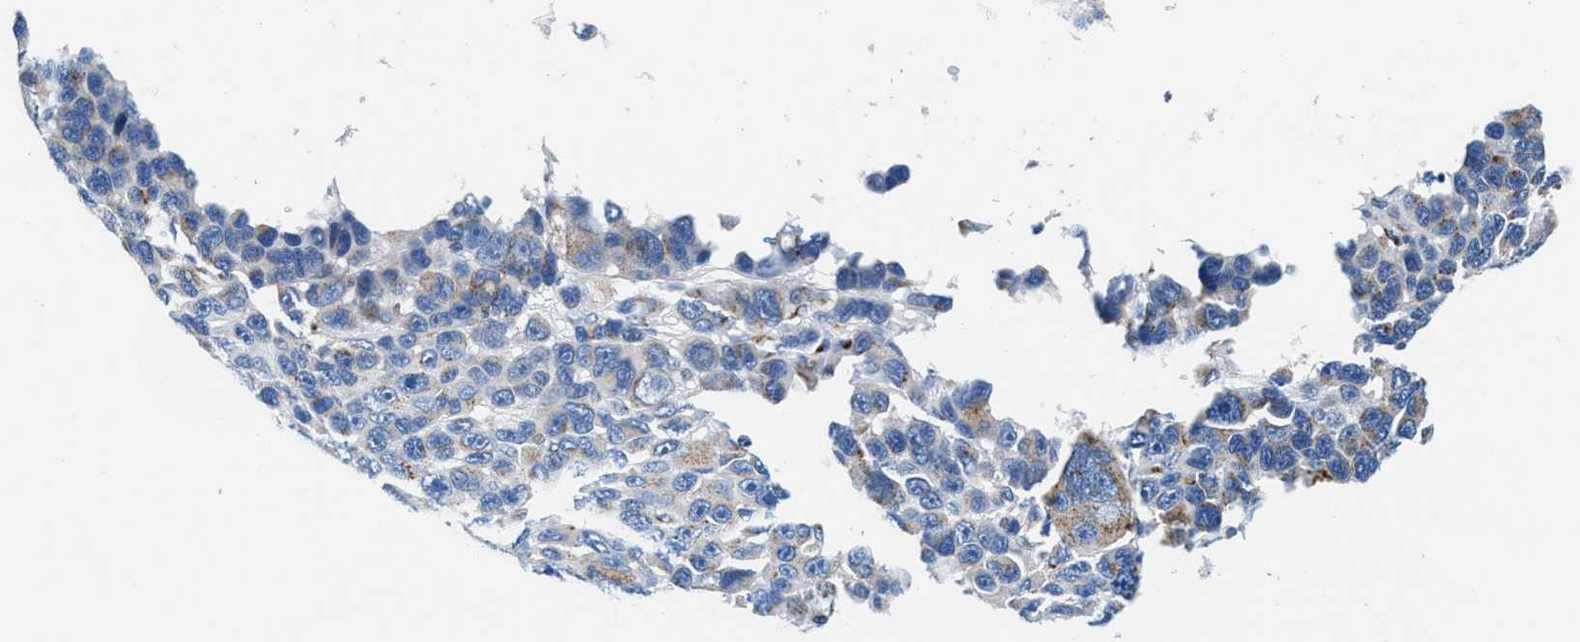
{"staining": {"intensity": "weak", "quantity": "25%-75%", "location": "cytoplasmic/membranous"}, "tissue": "melanoma", "cell_type": "Tumor cells", "image_type": "cancer", "snomed": [{"axis": "morphology", "description": "Malignant melanoma, NOS"}, {"axis": "topography", "description": "Skin"}], "caption": "Immunohistochemical staining of human melanoma exhibits weak cytoplasmic/membranous protein positivity in approximately 25%-75% of tumor cells. (DAB (3,3'-diaminobenzidine) IHC with brightfield microscopy, high magnification).", "gene": "VPS53", "patient": {"sex": "male", "age": 53}}